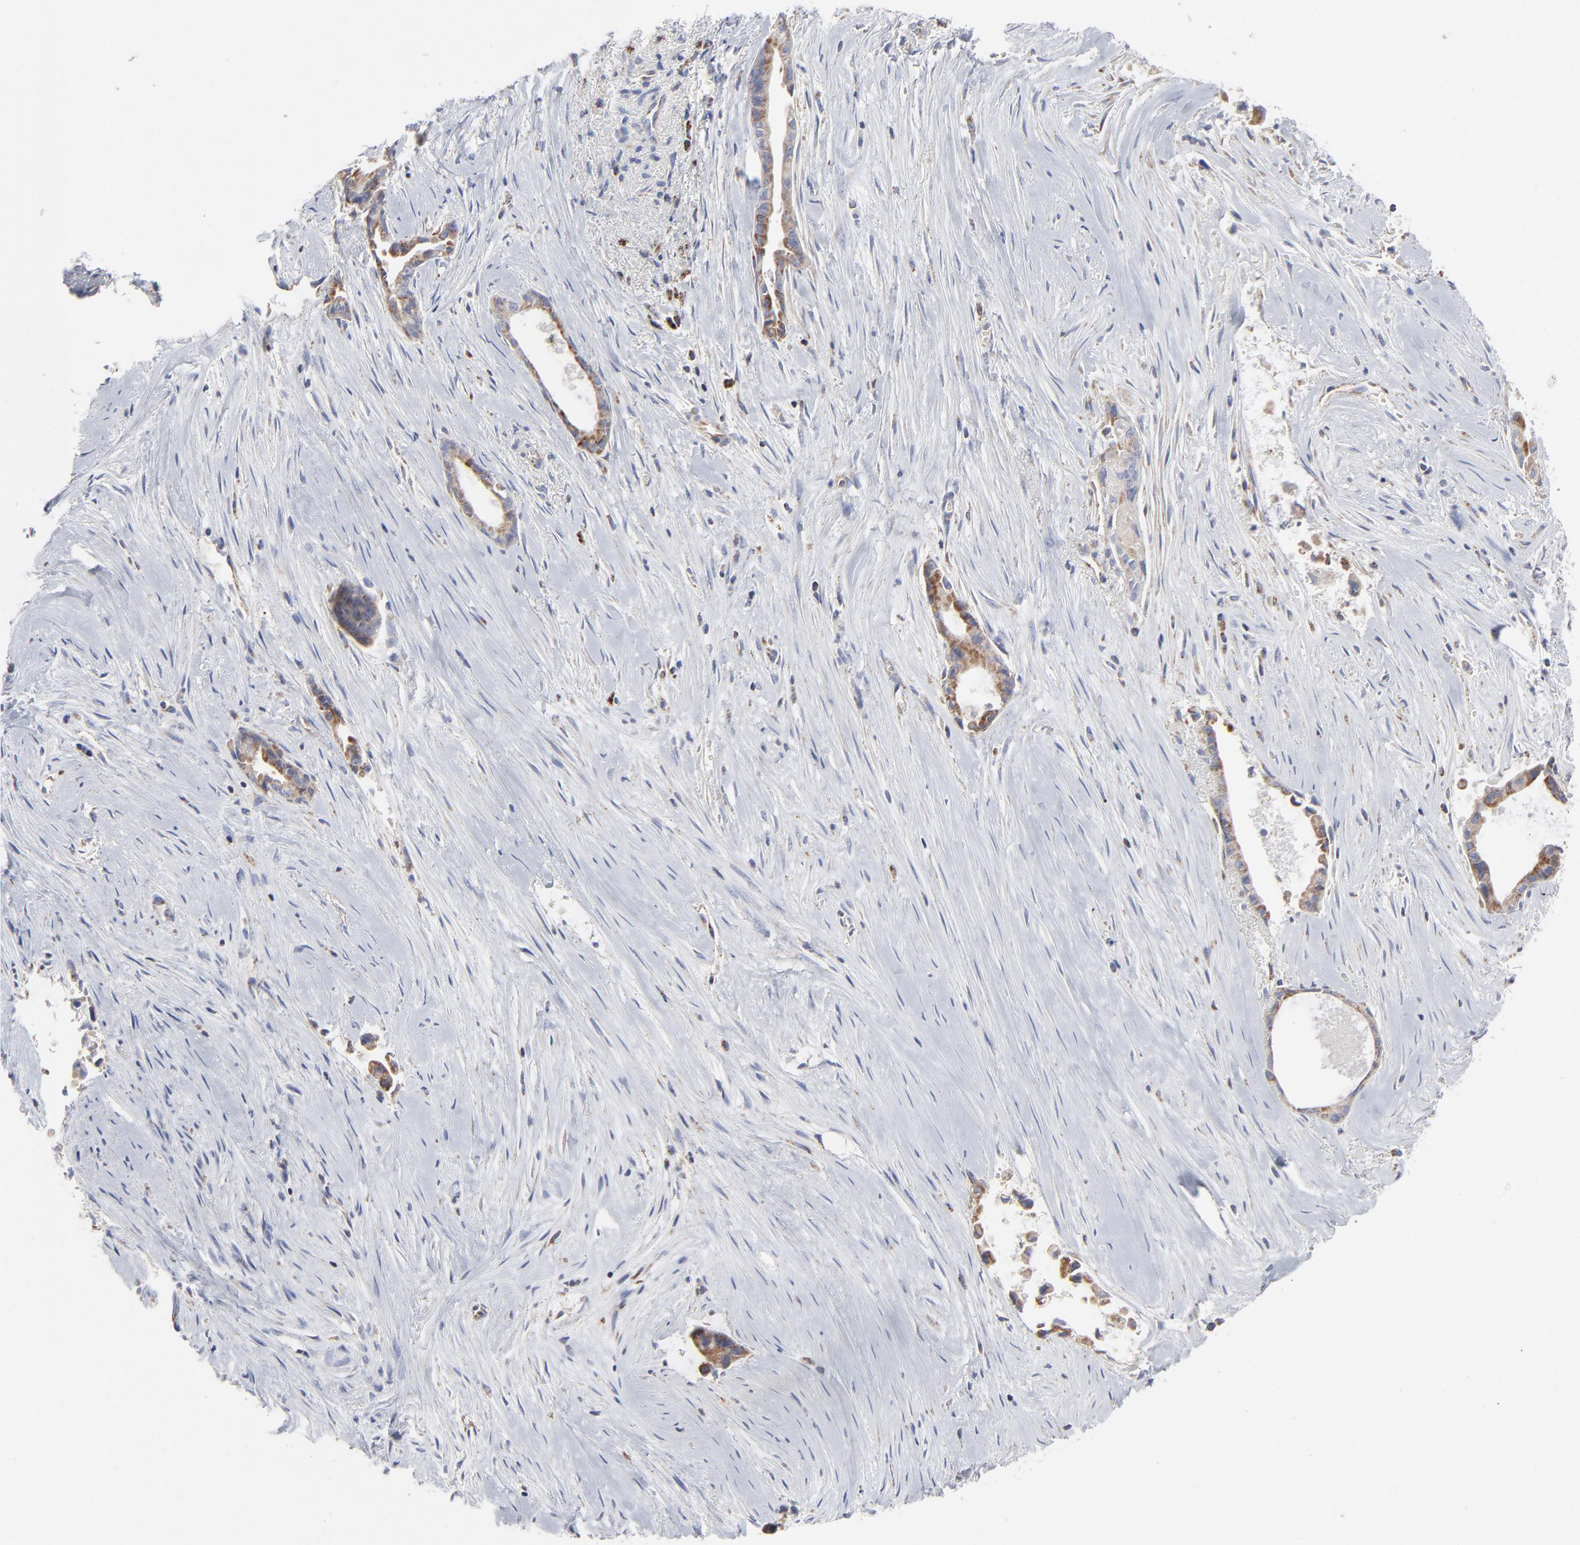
{"staining": {"intensity": "moderate", "quantity": ">75%", "location": "cytoplasmic/membranous"}, "tissue": "liver cancer", "cell_type": "Tumor cells", "image_type": "cancer", "snomed": [{"axis": "morphology", "description": "Cholangiocarcinoma"}, {"axis": "topography", "description": "Liver"}], "caption": "Liver cancer (cholangiocarcinoma) stained with a brown dye reveals moderate cytoplasmic/membranous positive staining in about >75% of tumor cells.", "gene": "ASB3", "patient": {"sex": "female", "age": 55}}